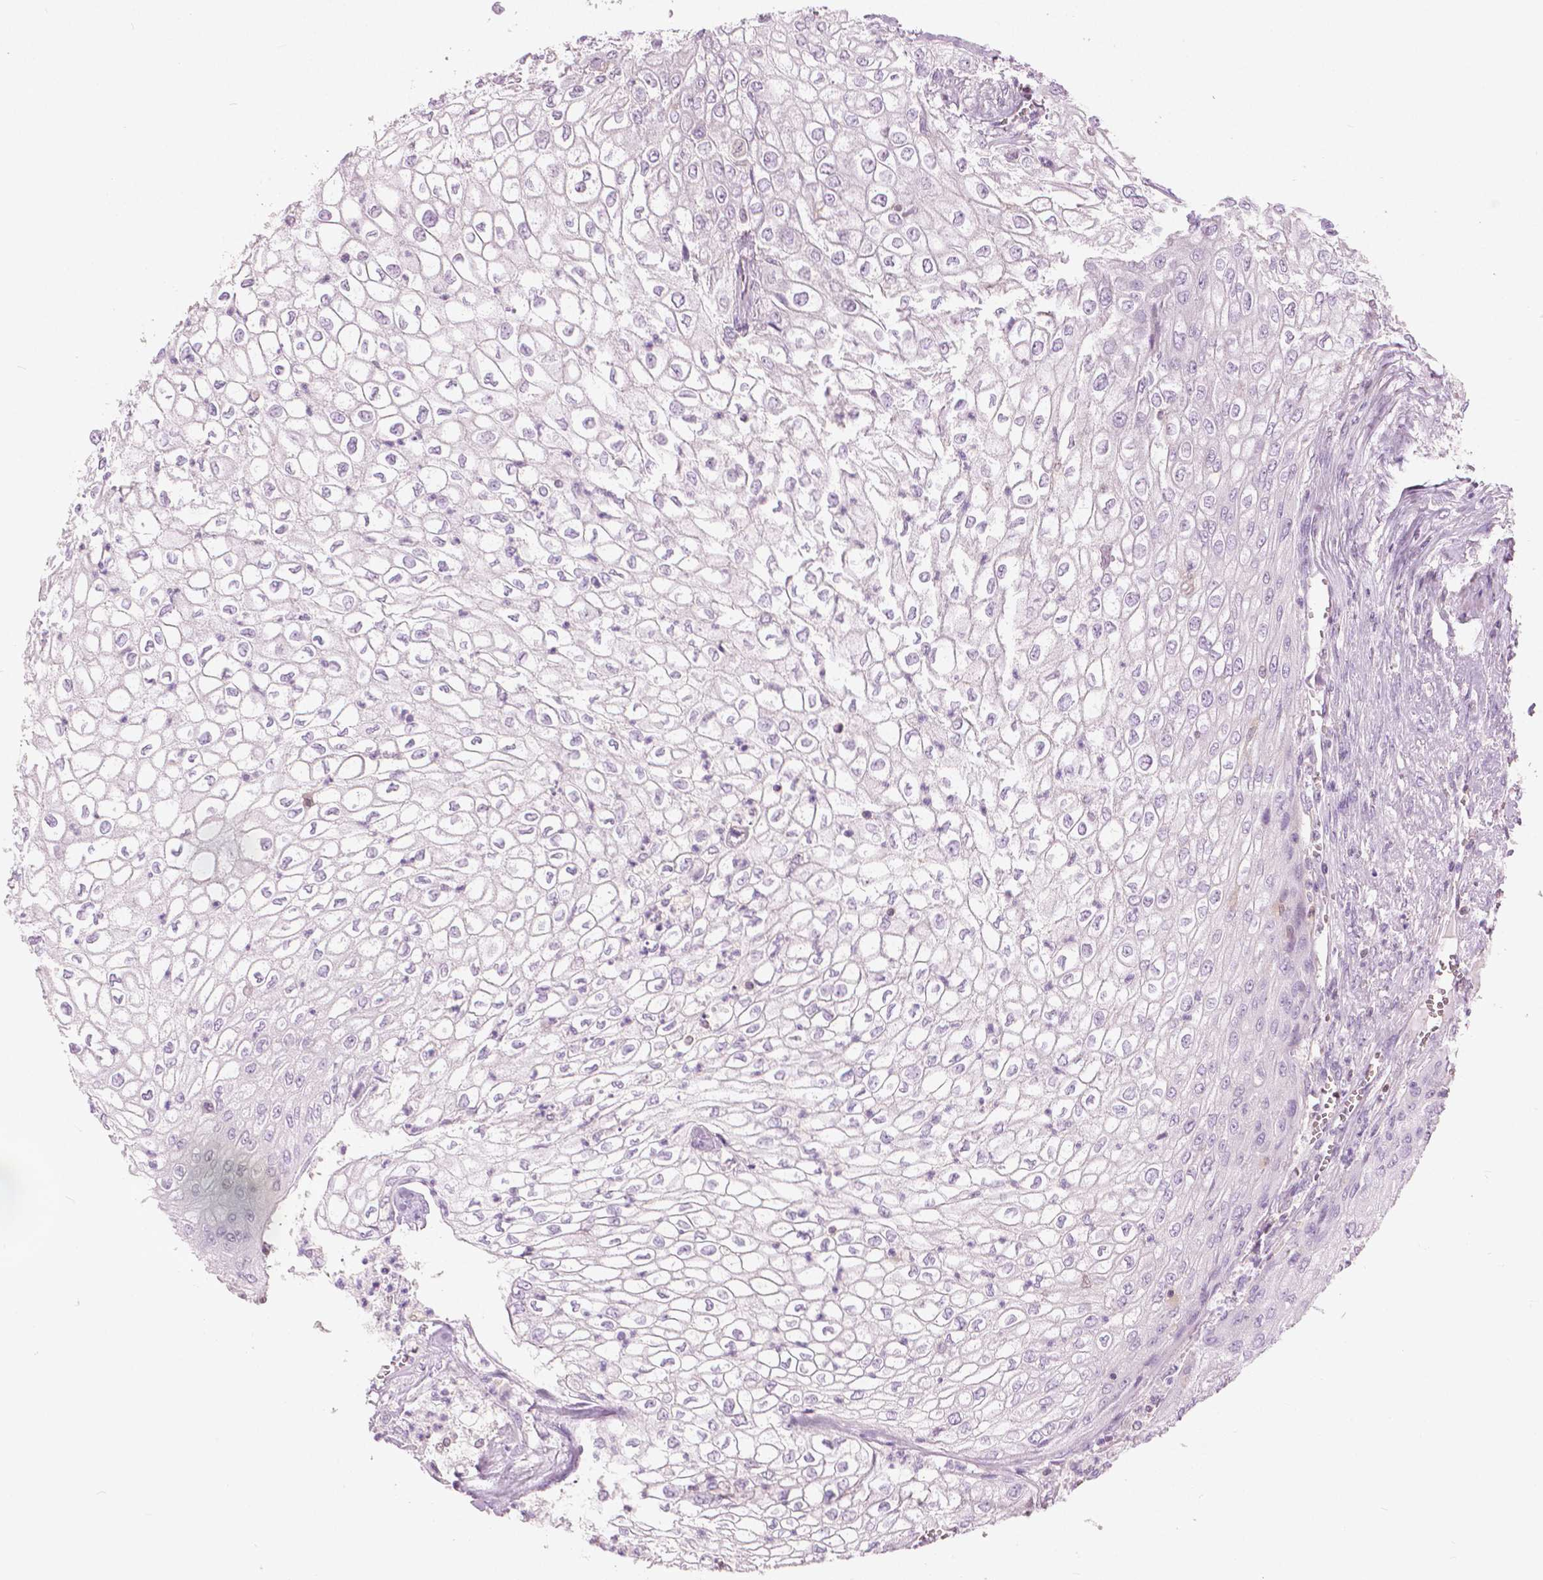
{"staining": {"intensity": "negative", "quantity": "none", "location": "none"}, "tissue": "urothelial cancer", "cell_type": "Tumor cells", "image_type": "cancer", "snomed": [{"axis": "morphology", "description": "Urothelial carcinoma, High grade"}, {"axis": "topography", "description": "Urinary bladder"}], "caption": "Photomicrograph shows no protein staining in tumor cells of urothelial carcinoma (high-grade) tissue.", "gene": "GALM", "patient": {"sex": "male", "age": 62}}